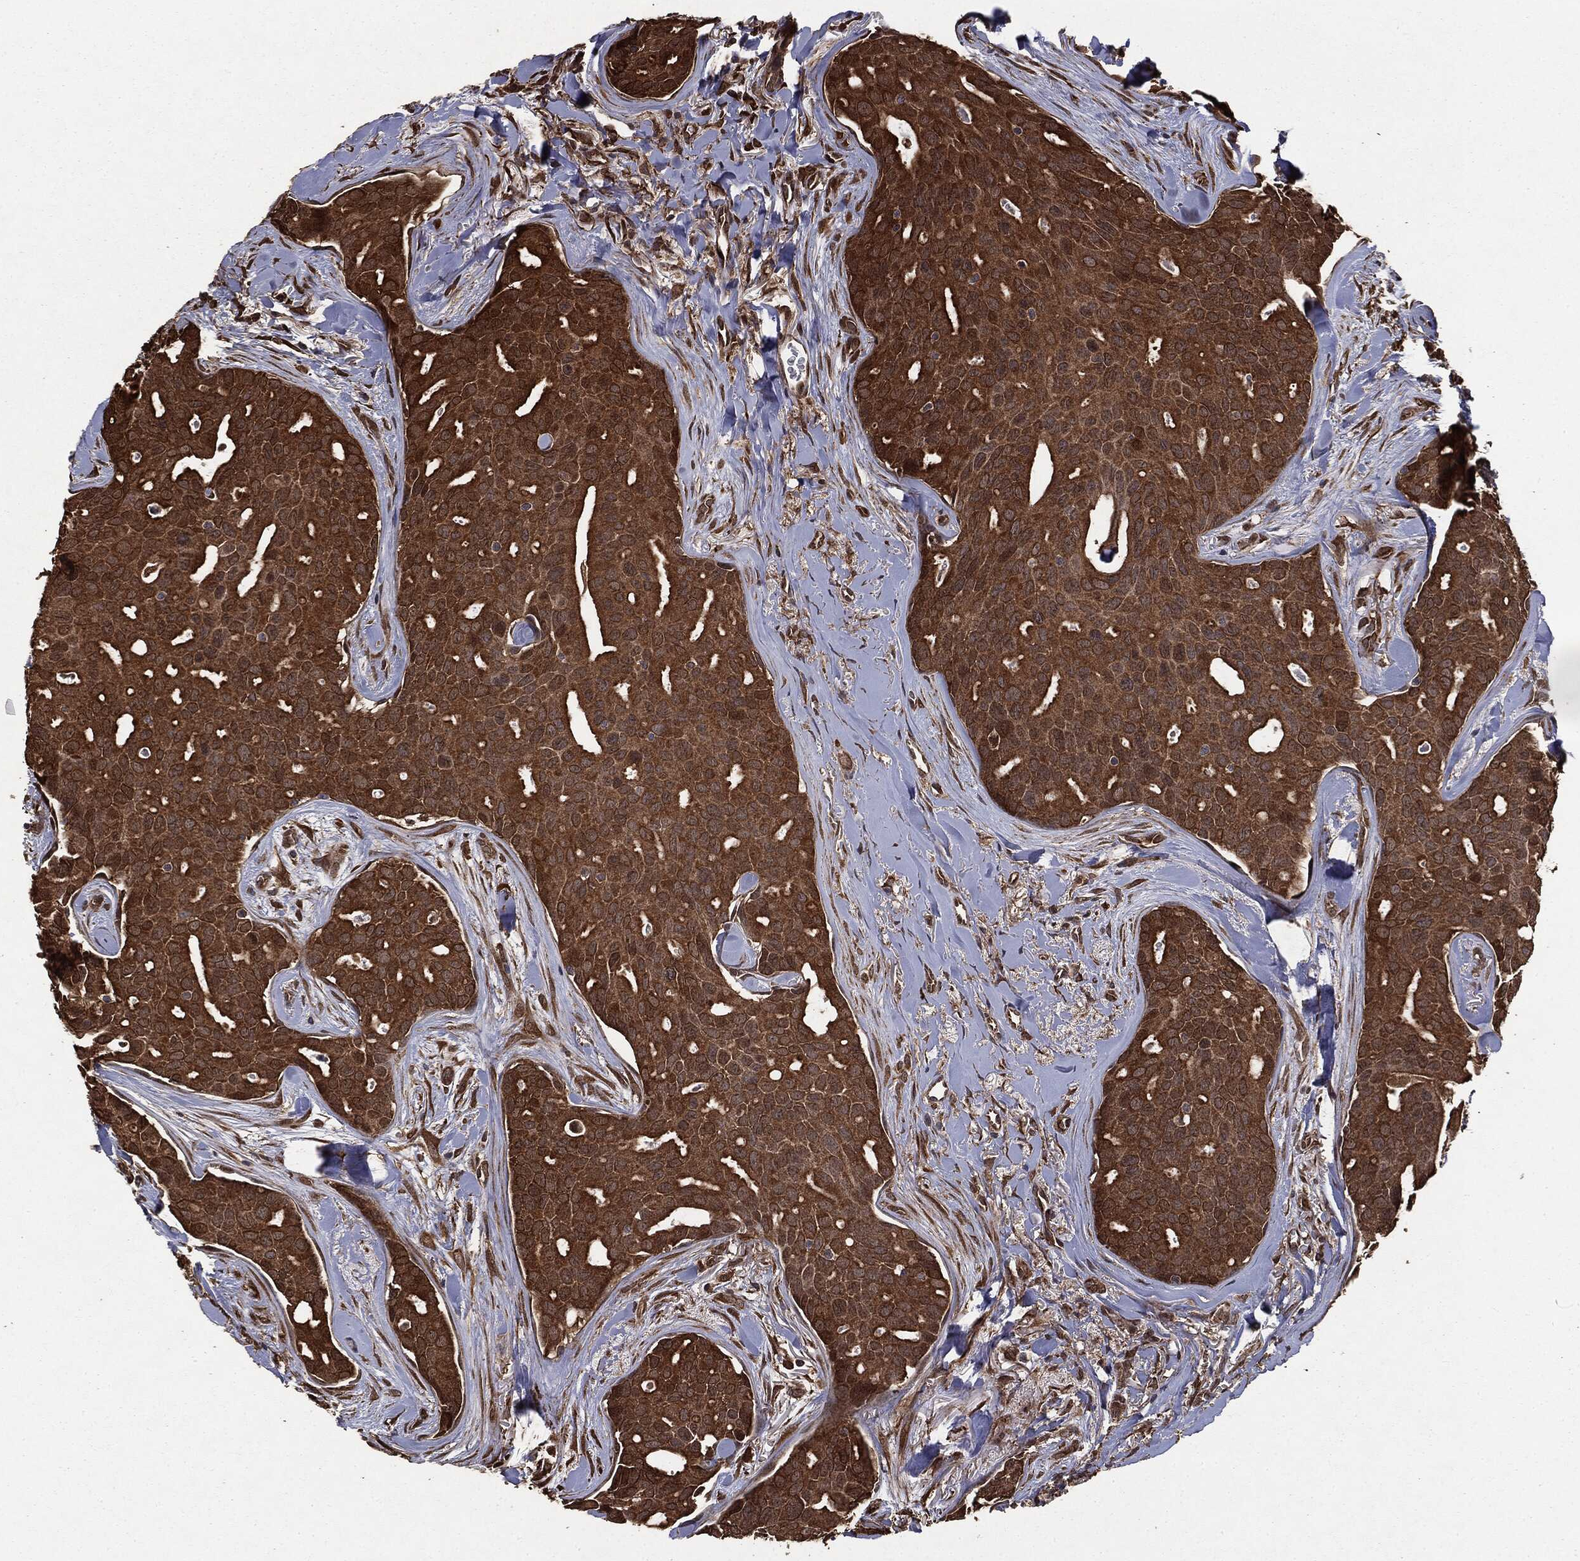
{"staining": {"intensity": "strong", "quantity": ">75%", "location": "cytoplasmic/membranous"}, "tissue": "breast cancer", "cell_type": "Tumor cells", "image_type": "cancer", "snomed": [{"axis": "morphology", "description": "Duct carcinoma"}, {"axis": "topography", "description": "Breast"}], "caption": "Breast infiltrating ductal carcinoma was stained to show a protein in brown. There is high levels of strong cytoplasmic/membranous expression in approximately >75% of tumor cells.", "gene": "NME1", "patient": {"sex": "female", "age": 54}}